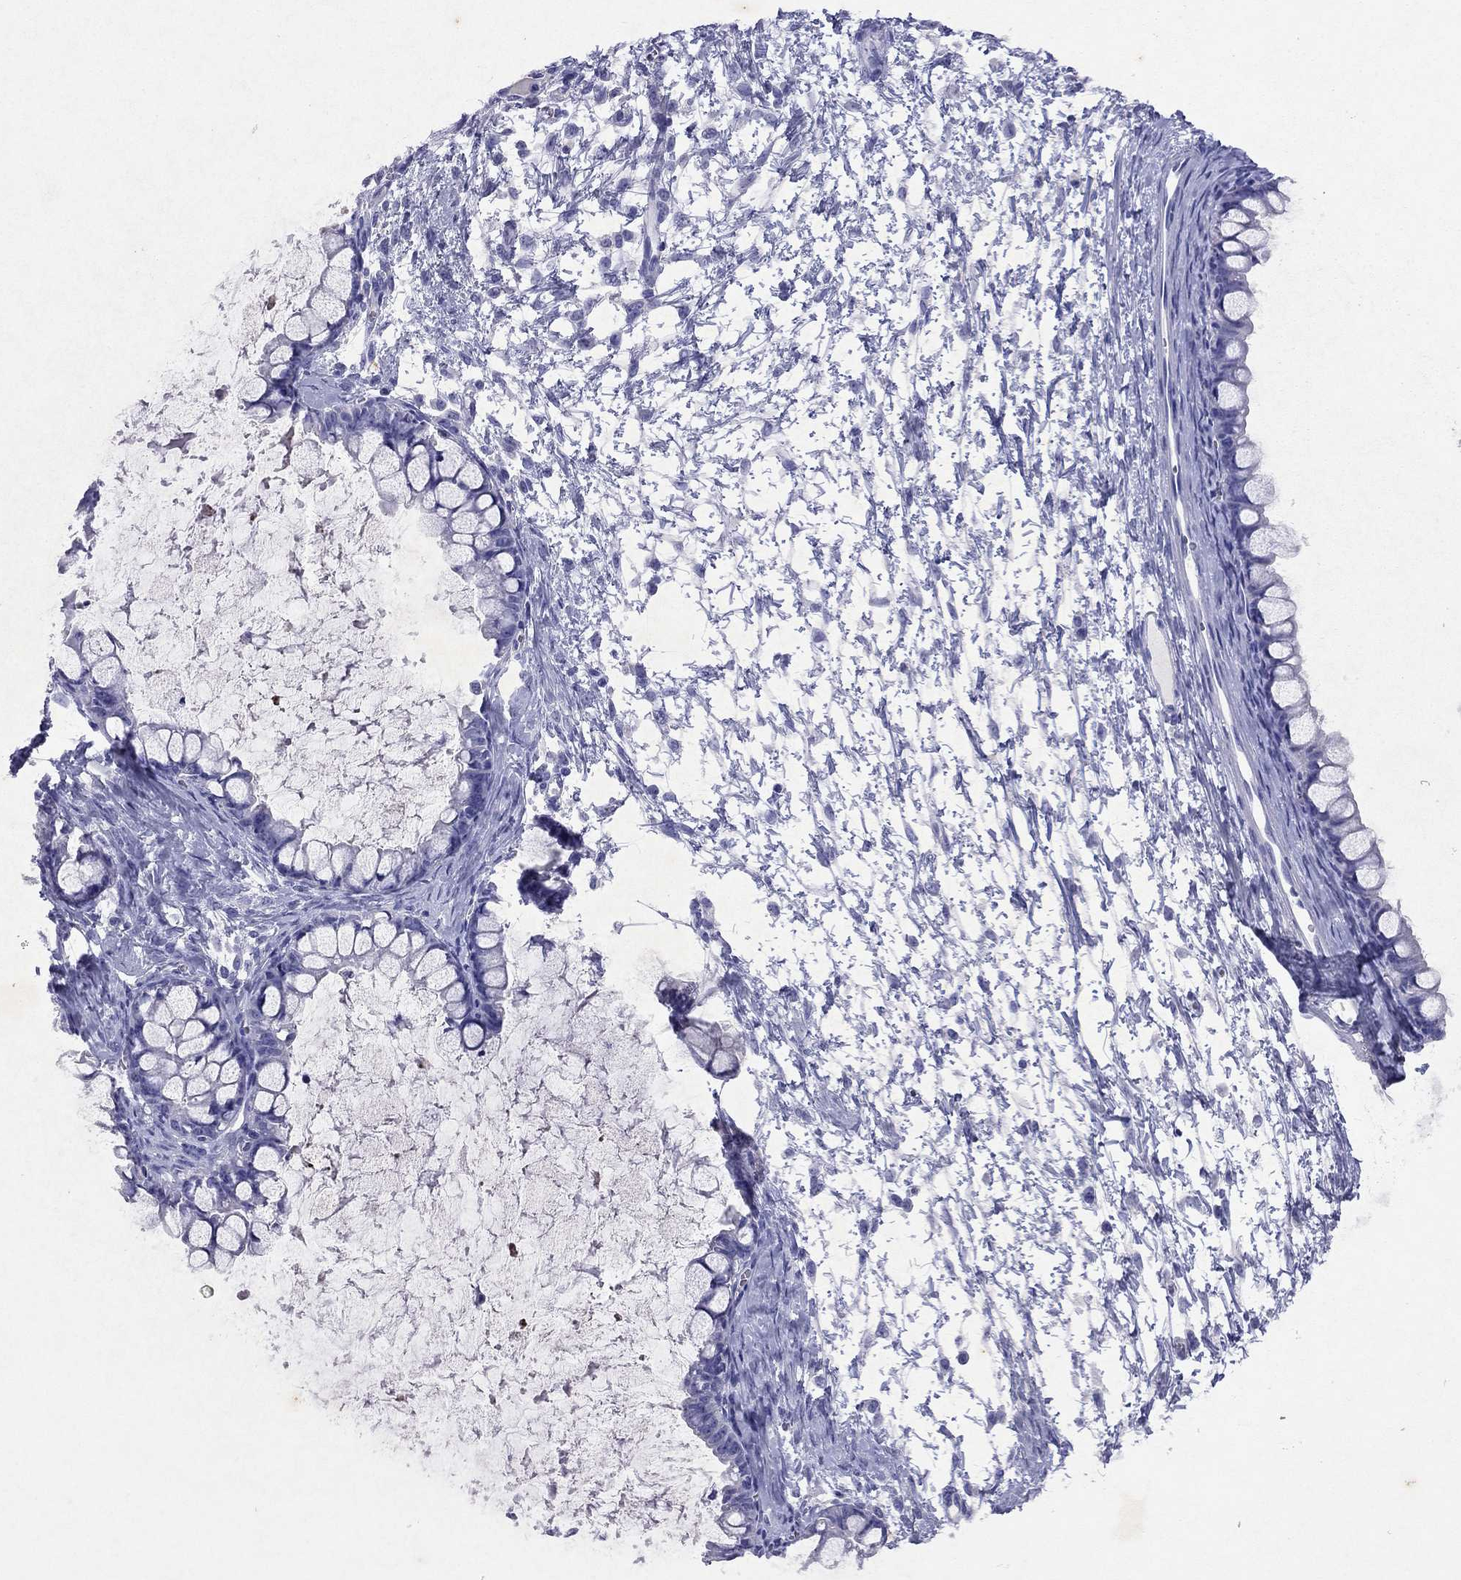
{"staining": {"intensity": "negative", "quantity": "none", "location": "none"}, "tissue": "ovarian cancer", "cell_type": "Tumor cells", "image_type": "cancer", "snomed": [{"axis": "morphology", "description": "Cystadenocarcinoma, mucinous, NOS"}, {"axis": "topography", "description": "Ovary"}], "caption": "Image shows no protein positivity in tumor cells of ovarian cancer (mucinous cystadenocarcinoma) tissue.", "gene": "ARMC12", "patient": {"sex": "female", "age": 63}}